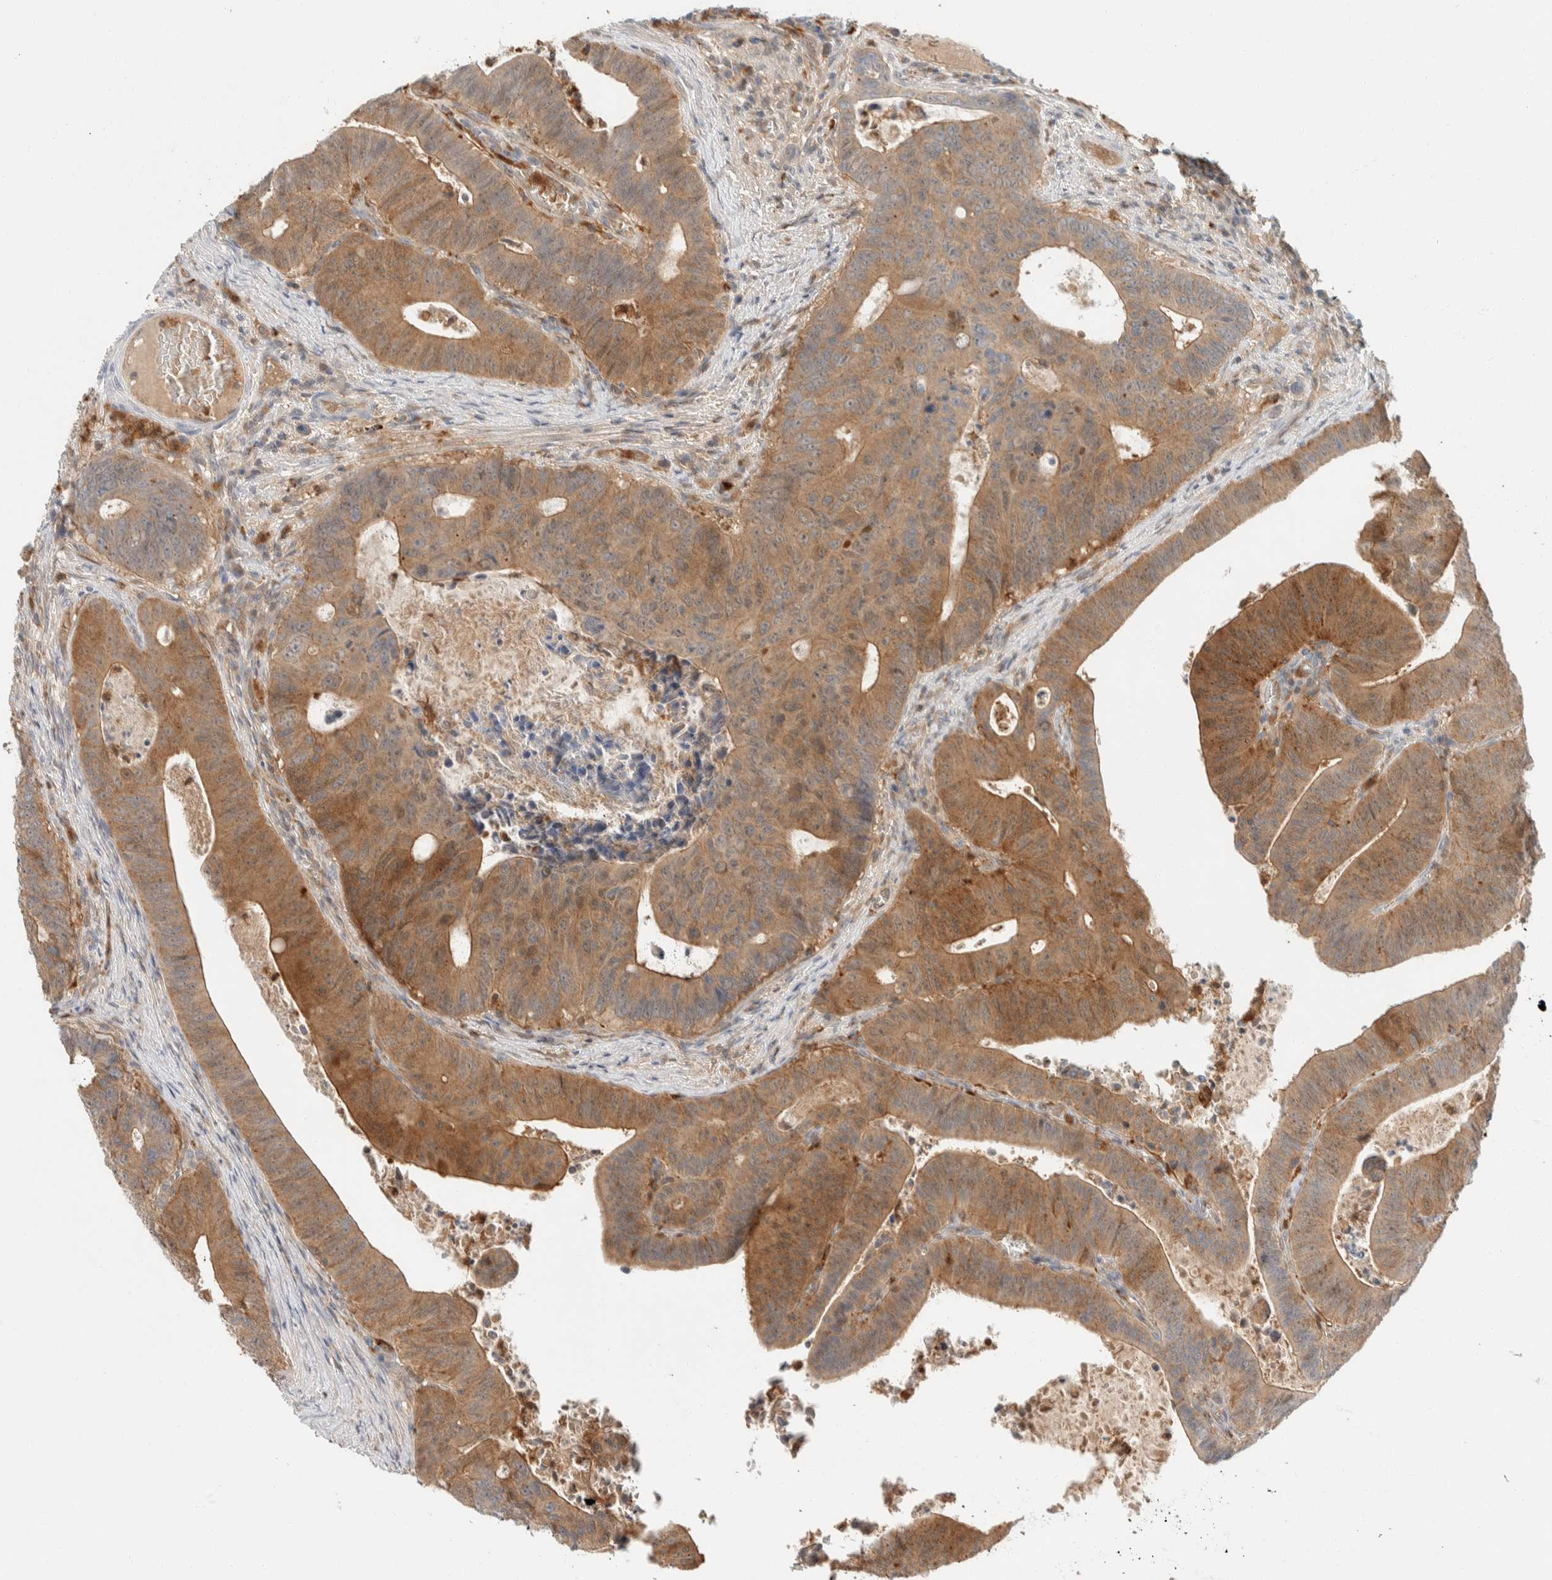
{"staining": {"intensity": "moderate", "quantity": ">75%", "location": "cytoplasmic/membranous"}, "tissue": "colorectal cancer", "cell_type": "Tumor cells", "image_type": "cancer", "snomed": [{"axis": "morphology", "description": "Adenocarcinoma, NOS"}, {"axis": "topography", "description": "Colon"}], "caption": "Colorectal cancer tissue displays moderate cytoplasmic/membranous expression in approximately >75% of tumor cells Immunohistochemistry stains the protein of interest in brown and the nuclei are stained blue.", "gene": "GCLM", "patient": {"sex": "male", "age": 87}}